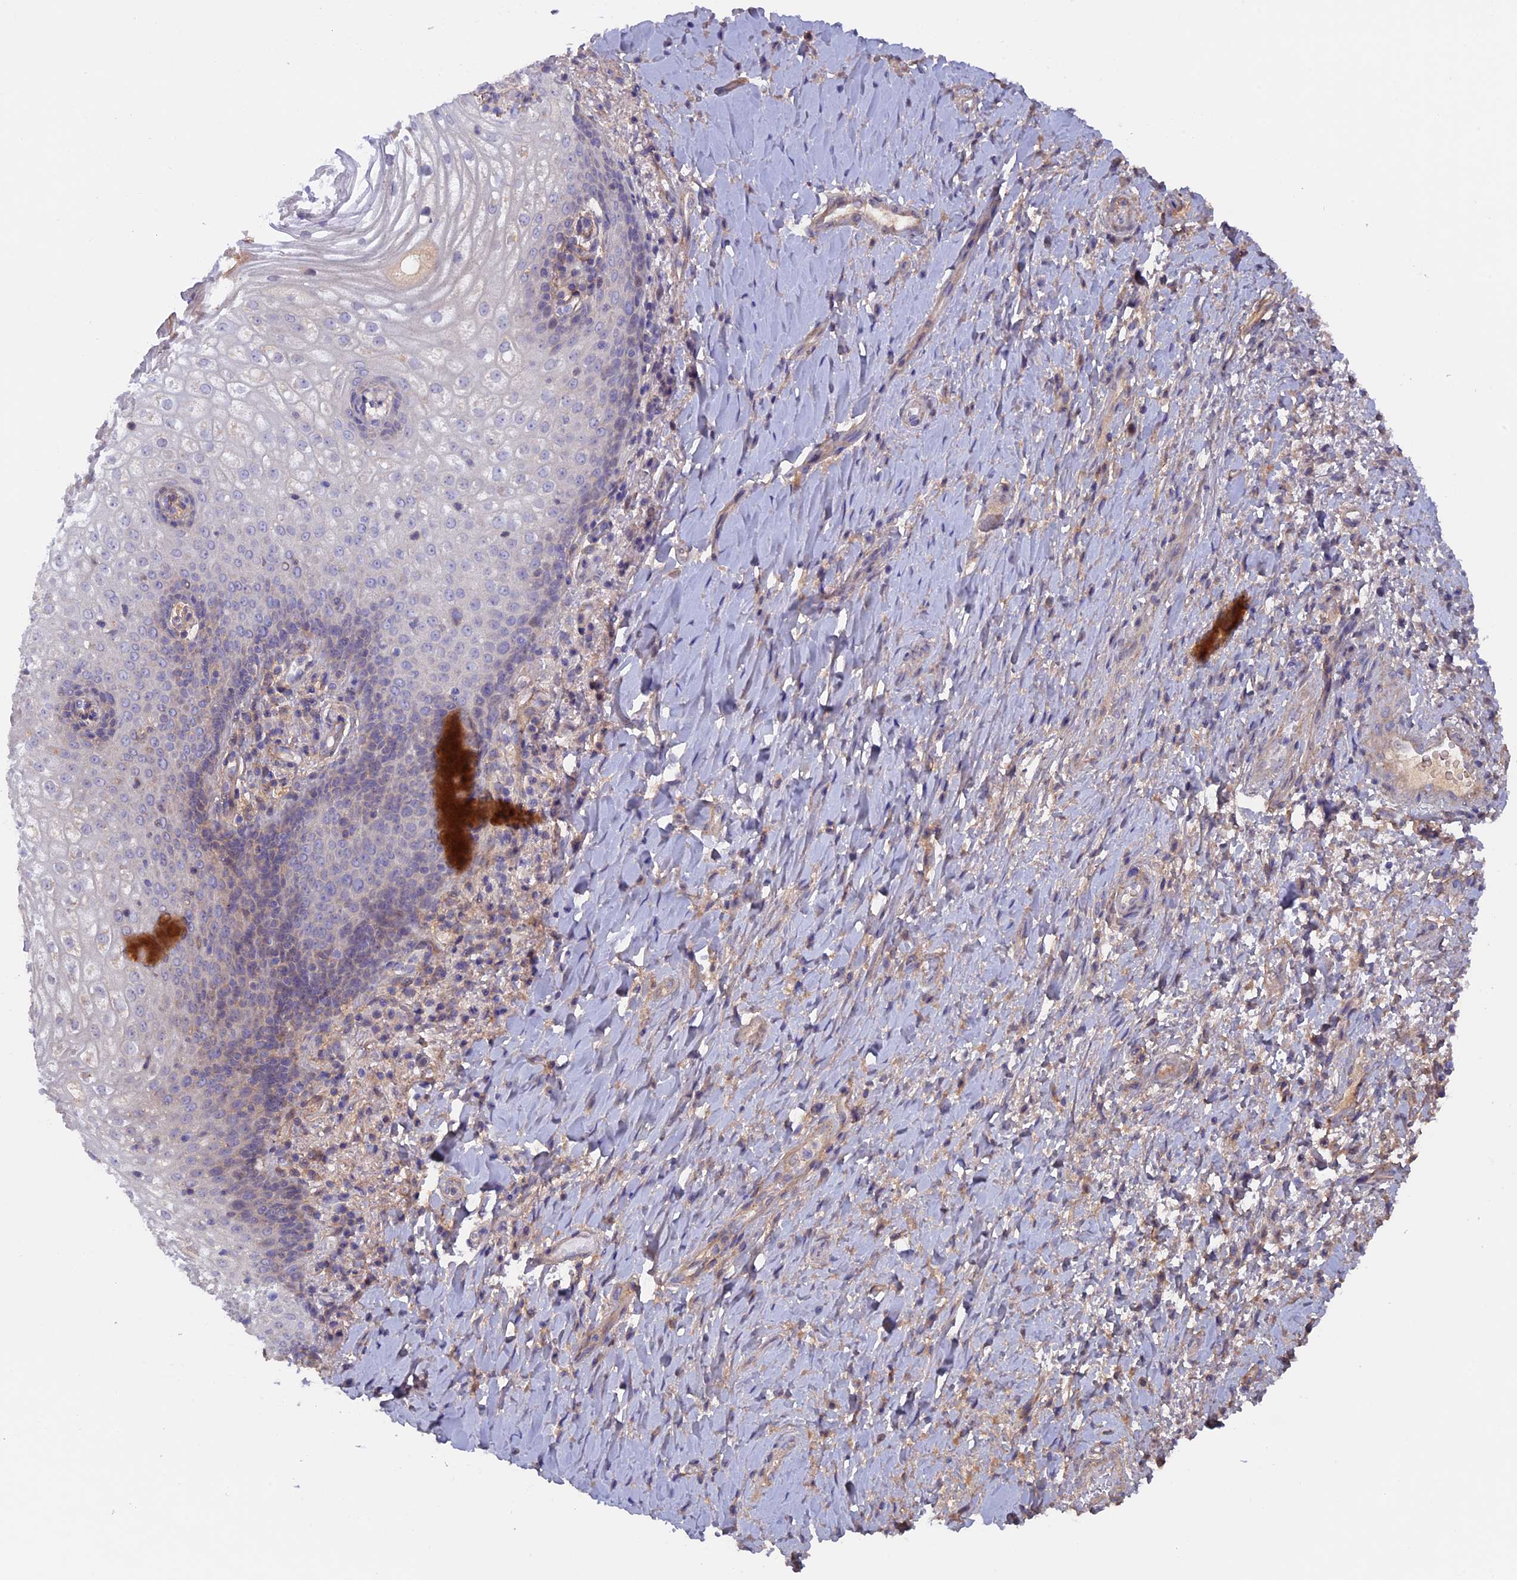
{"staining": {"intensity": "negative", "quantity": "none", "location": "none"}, "tissue": "vagina", "cell_type": "Squamous epithelial cells", "image_type": "normal", "snomed": [{"axis": "morphology", "description": "Normal tissue, NOS"}, {"axis": "topography", "description": "Vagina"}], "caption": "IHC photomicrograph of unremarkable vagina: human vagina stained with DAB (3,3'-diaminobenzidine) shows no significant protein staining in squamous epithelial cells.", "gene": "COL4A3", "patient": {"sex": "female", "age": 60}}